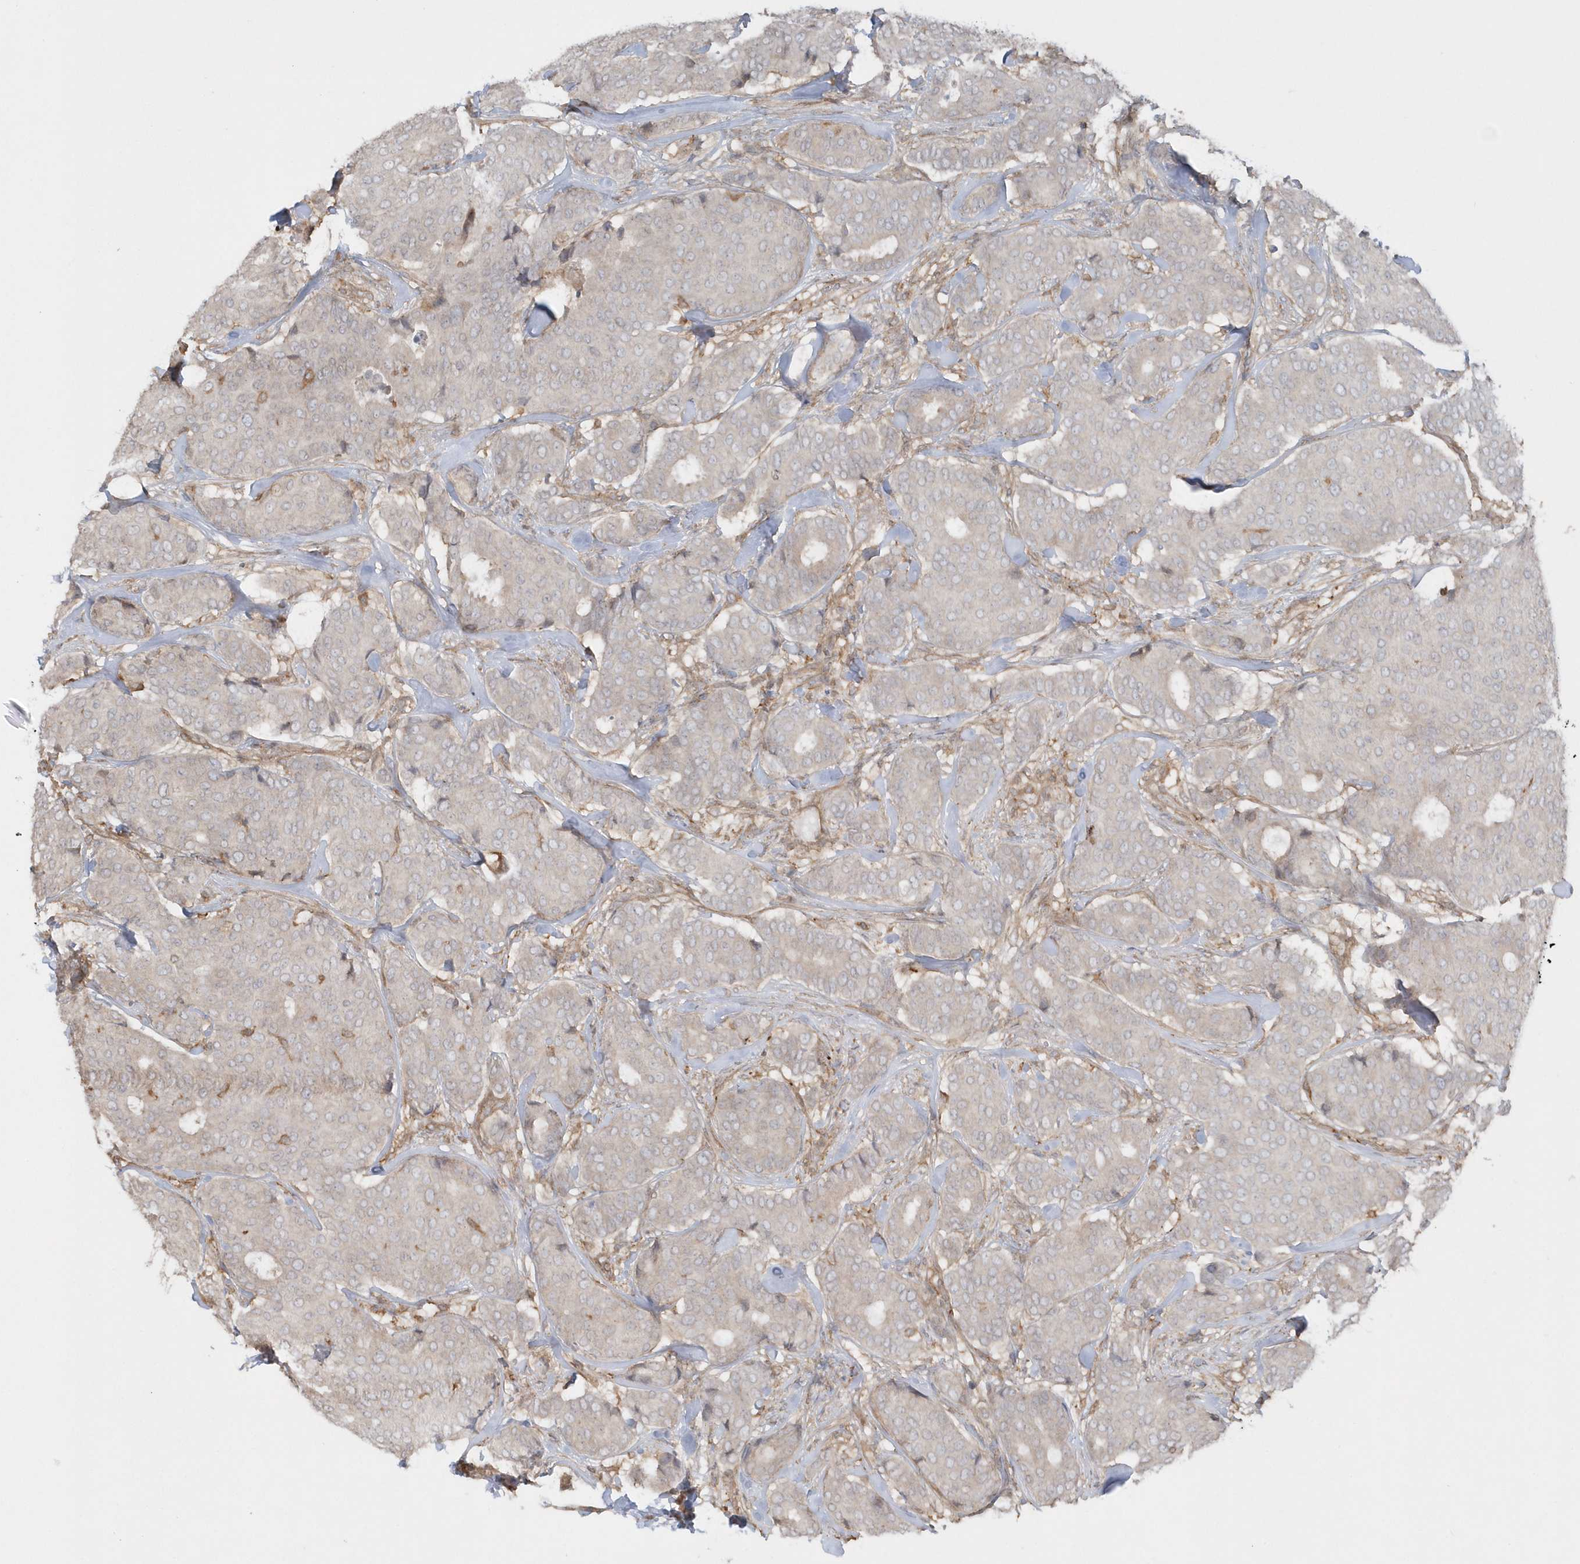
{"staining": {"intensity": "negative", "quantity": "none", "location": "none"}, "tissue": "breast cancer", "cell_type": "Tumor cells", "image_type": "cancer", "snomed": [{"axis": "morphology", "description": "Duct carcinoma"}, {"axis": "topography", "description": "Breast"}], "caption": "The image exhibits no staining of tumor cells in invasive ductal carcinoma (breast).", "gene": "BSN", "patient": {"sex": "female", "age": 75}}